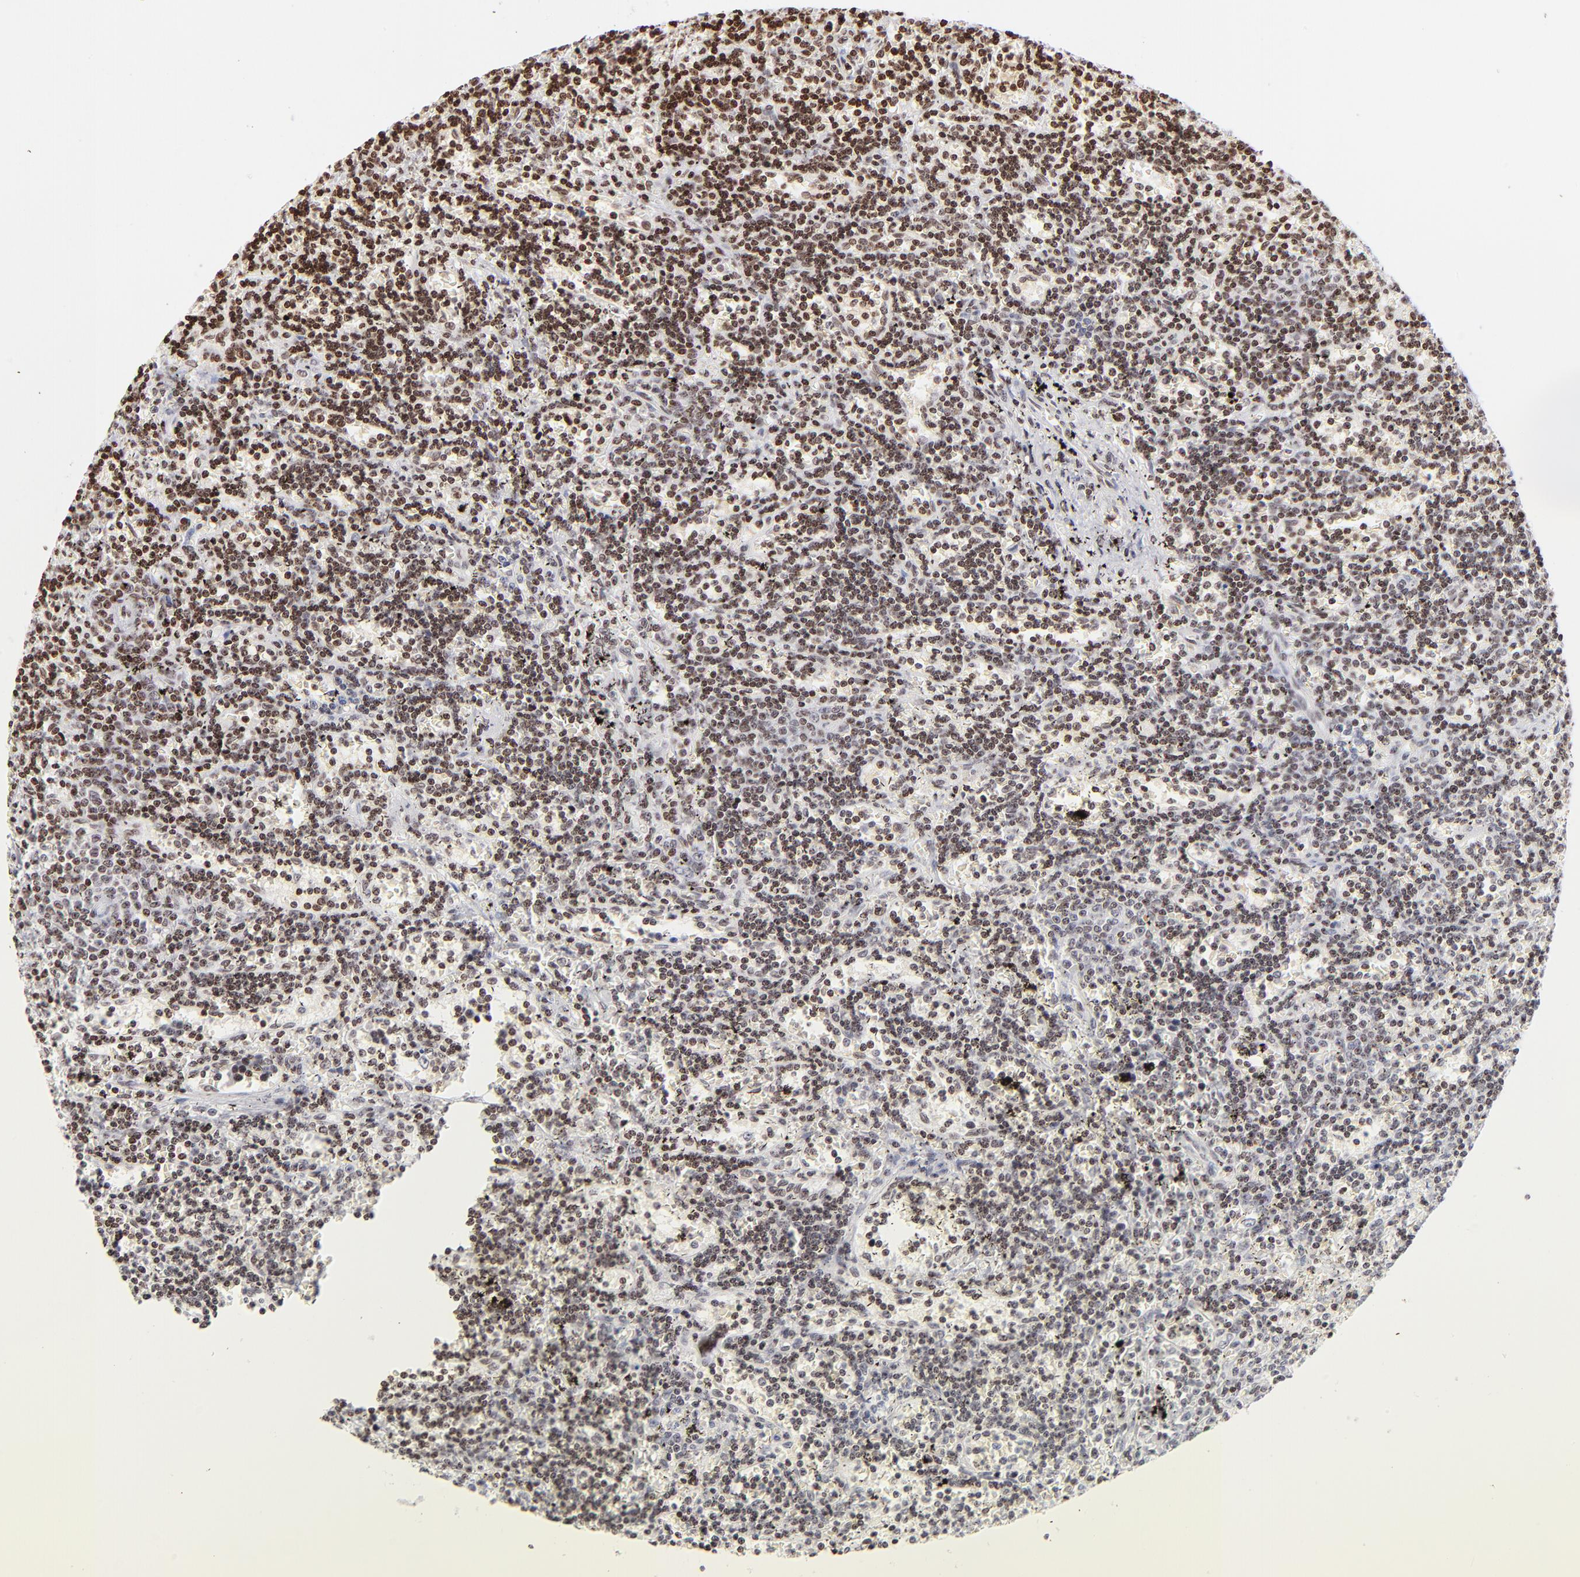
{"staining": {"intensity": "strong", "quantity": ">75%", "location": "nuclear"}, "tissue": "lymphoma", "cell_type": "Tumor cells", "image_type": "cancer", "snomed": [{"axis": "morphology", "description": "Malignant lymphoma, non-Hodgkin's type, Low grade"}, {"axis": "topography", "description": "Spleen"}], "caption": "Immunohistochemical staining of lymphoma exhibits strong nuclear protein staining in about >75% of tumor cells.", "gene": "RTL4", "patient": {"sex": "male", "age": 60}}